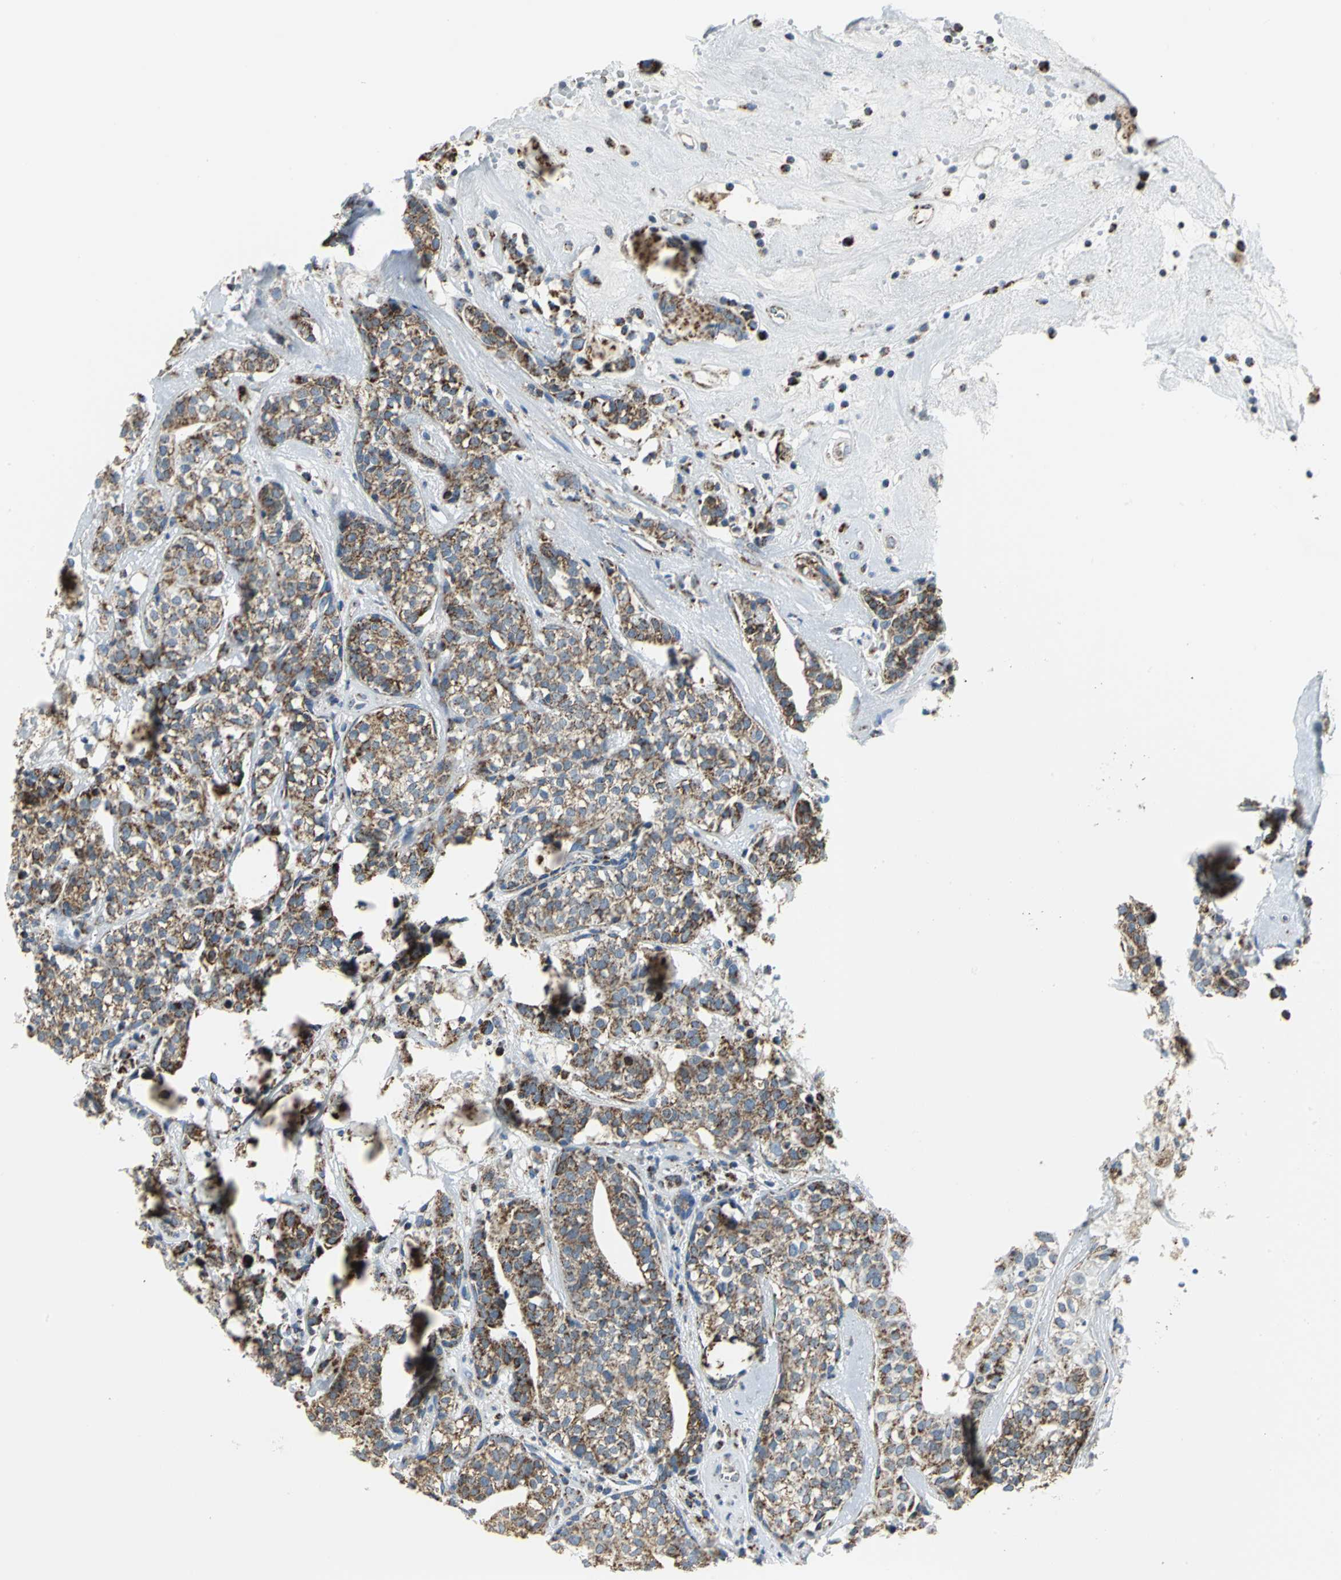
{"staining": {"intensity": "moderate", "quantity": ">75%", "location": "cytoplasmic/membranous"}, "tissue": "head and neck cancer", "cell_type": "Tumor cells", "image_type": "cancer", "snomed": [{"axis": "morphology", "description": "Adenocarcinoma, NOS"}, {"axis": "topography", "description": "Salivary gland"}, {"axis": "topography", "description": "Head-Neck"}], "caption": "The photomicrograph shows staining of head and neck adenocarcinoma, revealing moderate cytoplasmic/membranous protein expression (brown color) within tumor cells. The staining is performed using DAB brown chromogen to label protein expression. The nuclei are counter-stained blue using hematoxylin.", "gene": "NTRK1", "patient": {"sex": "female", "age": 65}}